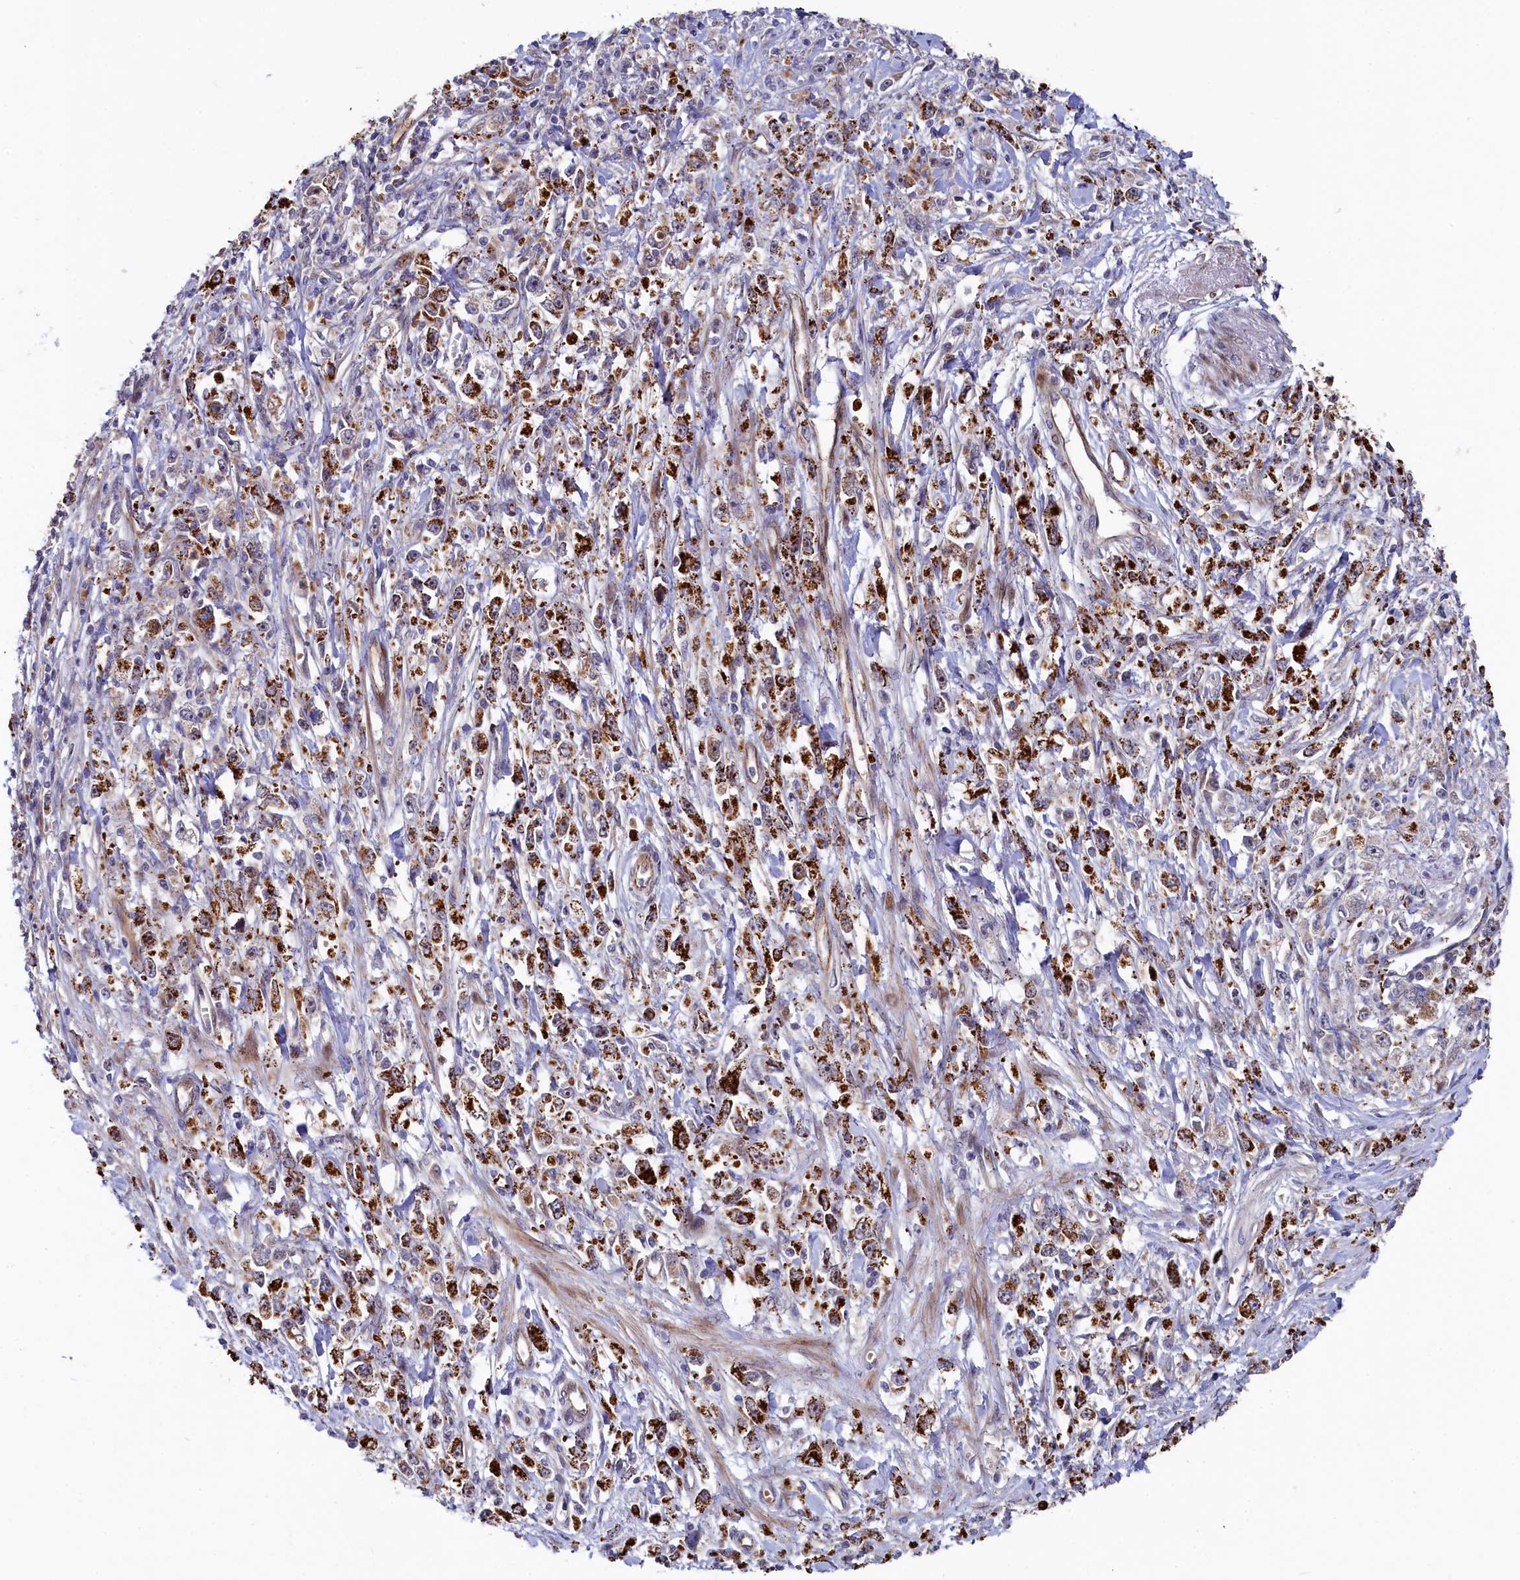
{"staining": {"intensity": "strong", "quantity": ">75%", "location": "cytoplasmic/membranous"}, "tissue": "stomach cancer", "cell_type": "Tumor cells", "image_type": "cancer", "snomed": [{"axis": "morphology", "description": "Adenocarcinoma, NOS"}, {"axis": "topography", "description": "Stomach"}], "caption": "Brown immunohistochemical staining in stomach cancer (adenocarcinoma) demonstrates strong cytoplasmic/membranous expression in approximately >75% of tumor cells.", "gene": "PIK3C3", "patient": {"sex": "female", "age": 59}}